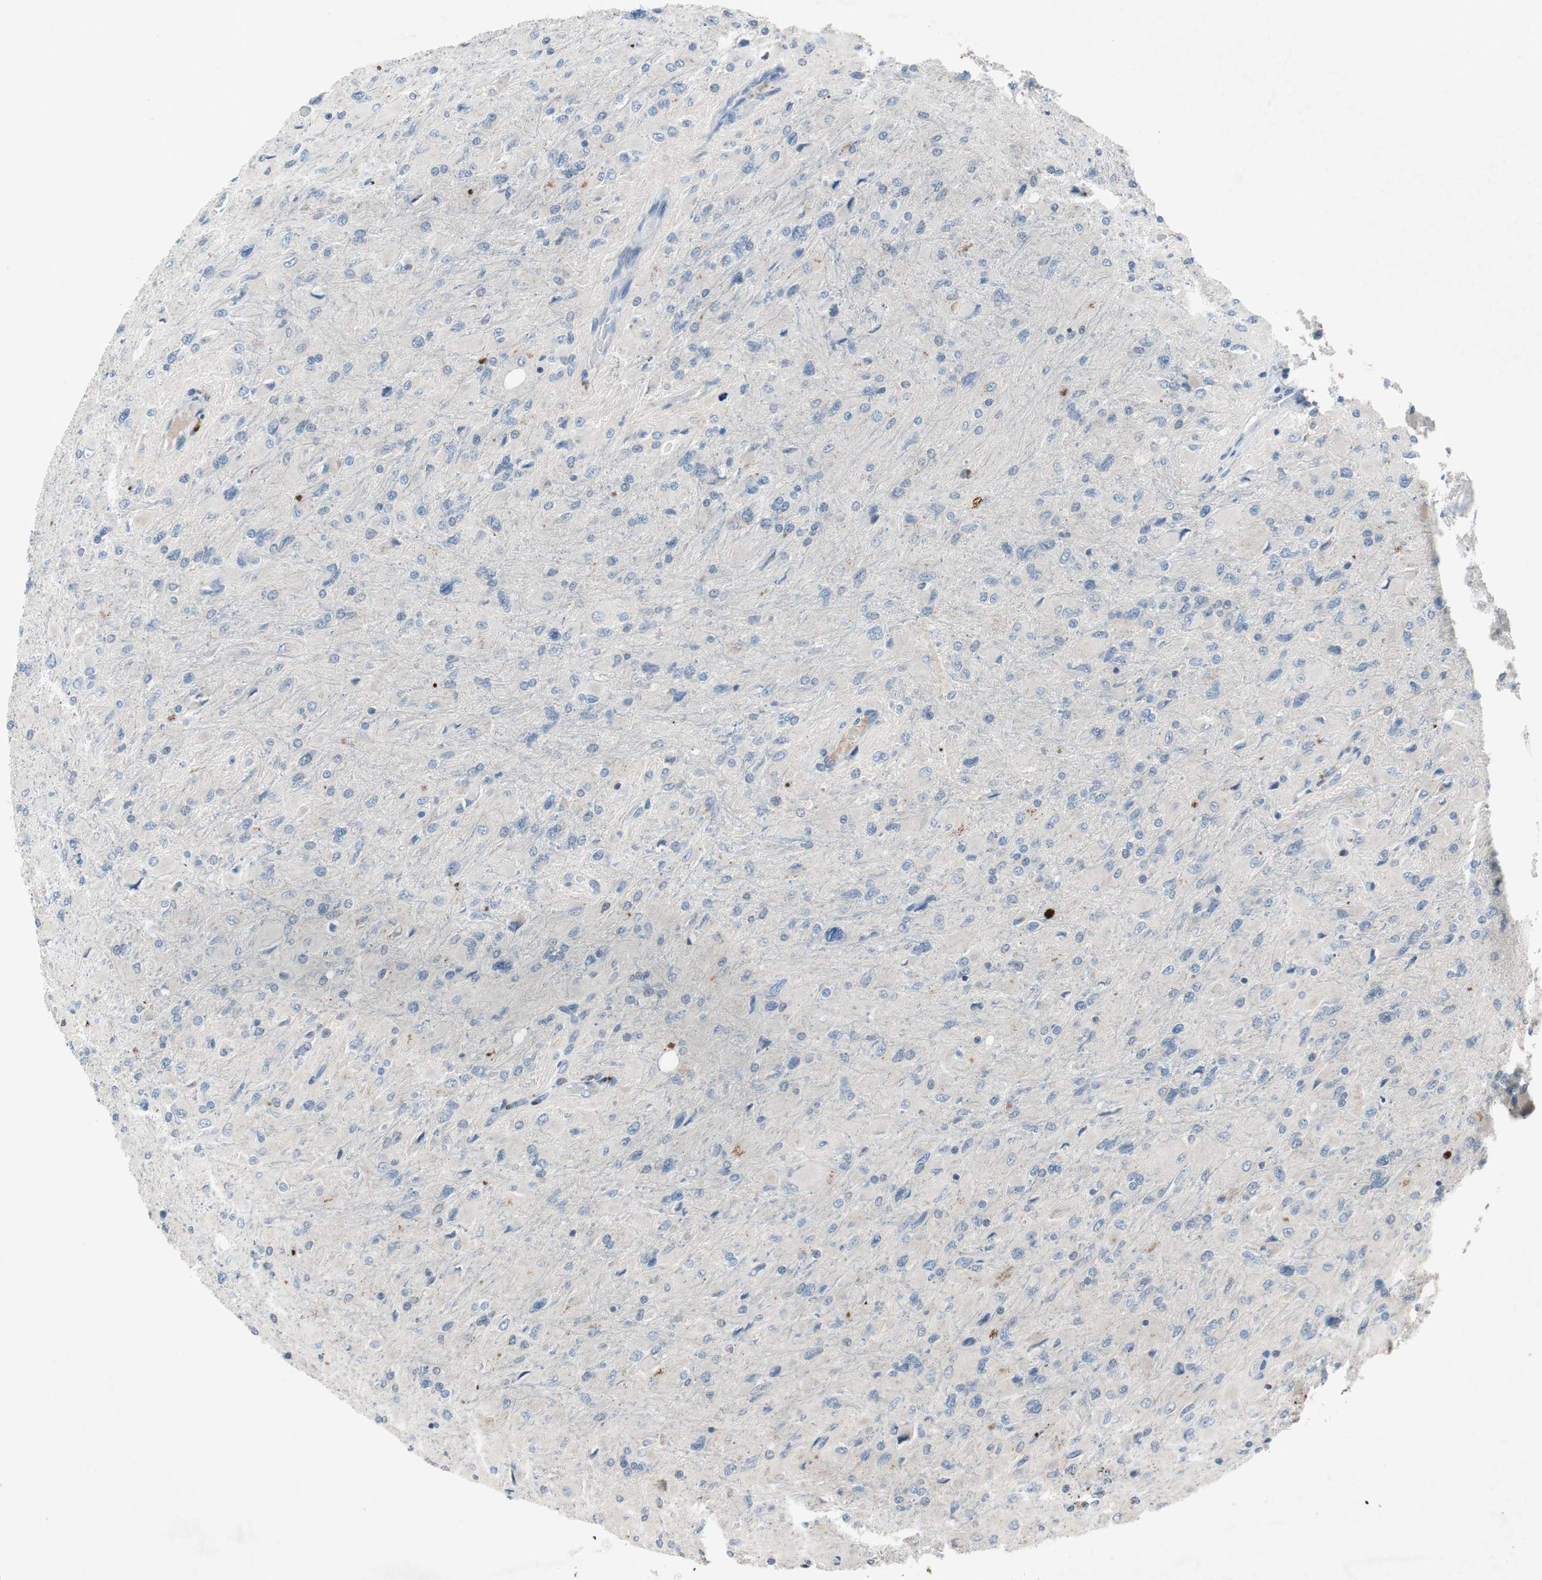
{"staining": {"intensity": "negative", "quantity": "none", "location": "none"}, "tissue": "glioma", "cell_type": "Tumor cells", "image_type": "cancer", "snomed": [{"axis": "morphology", "description": "Glioma, malignant, High grade"}, {"axis": "topography", "description": "Cerebral cortex"}], "caption": "Immunohistochemistry (IHC) image of human malignant glioma (high-grade) stained for a protein (brown), which shows no expression in tumor cells.", "gene": "MUTYH", "patient": {"sex": "female", "age": 36}}